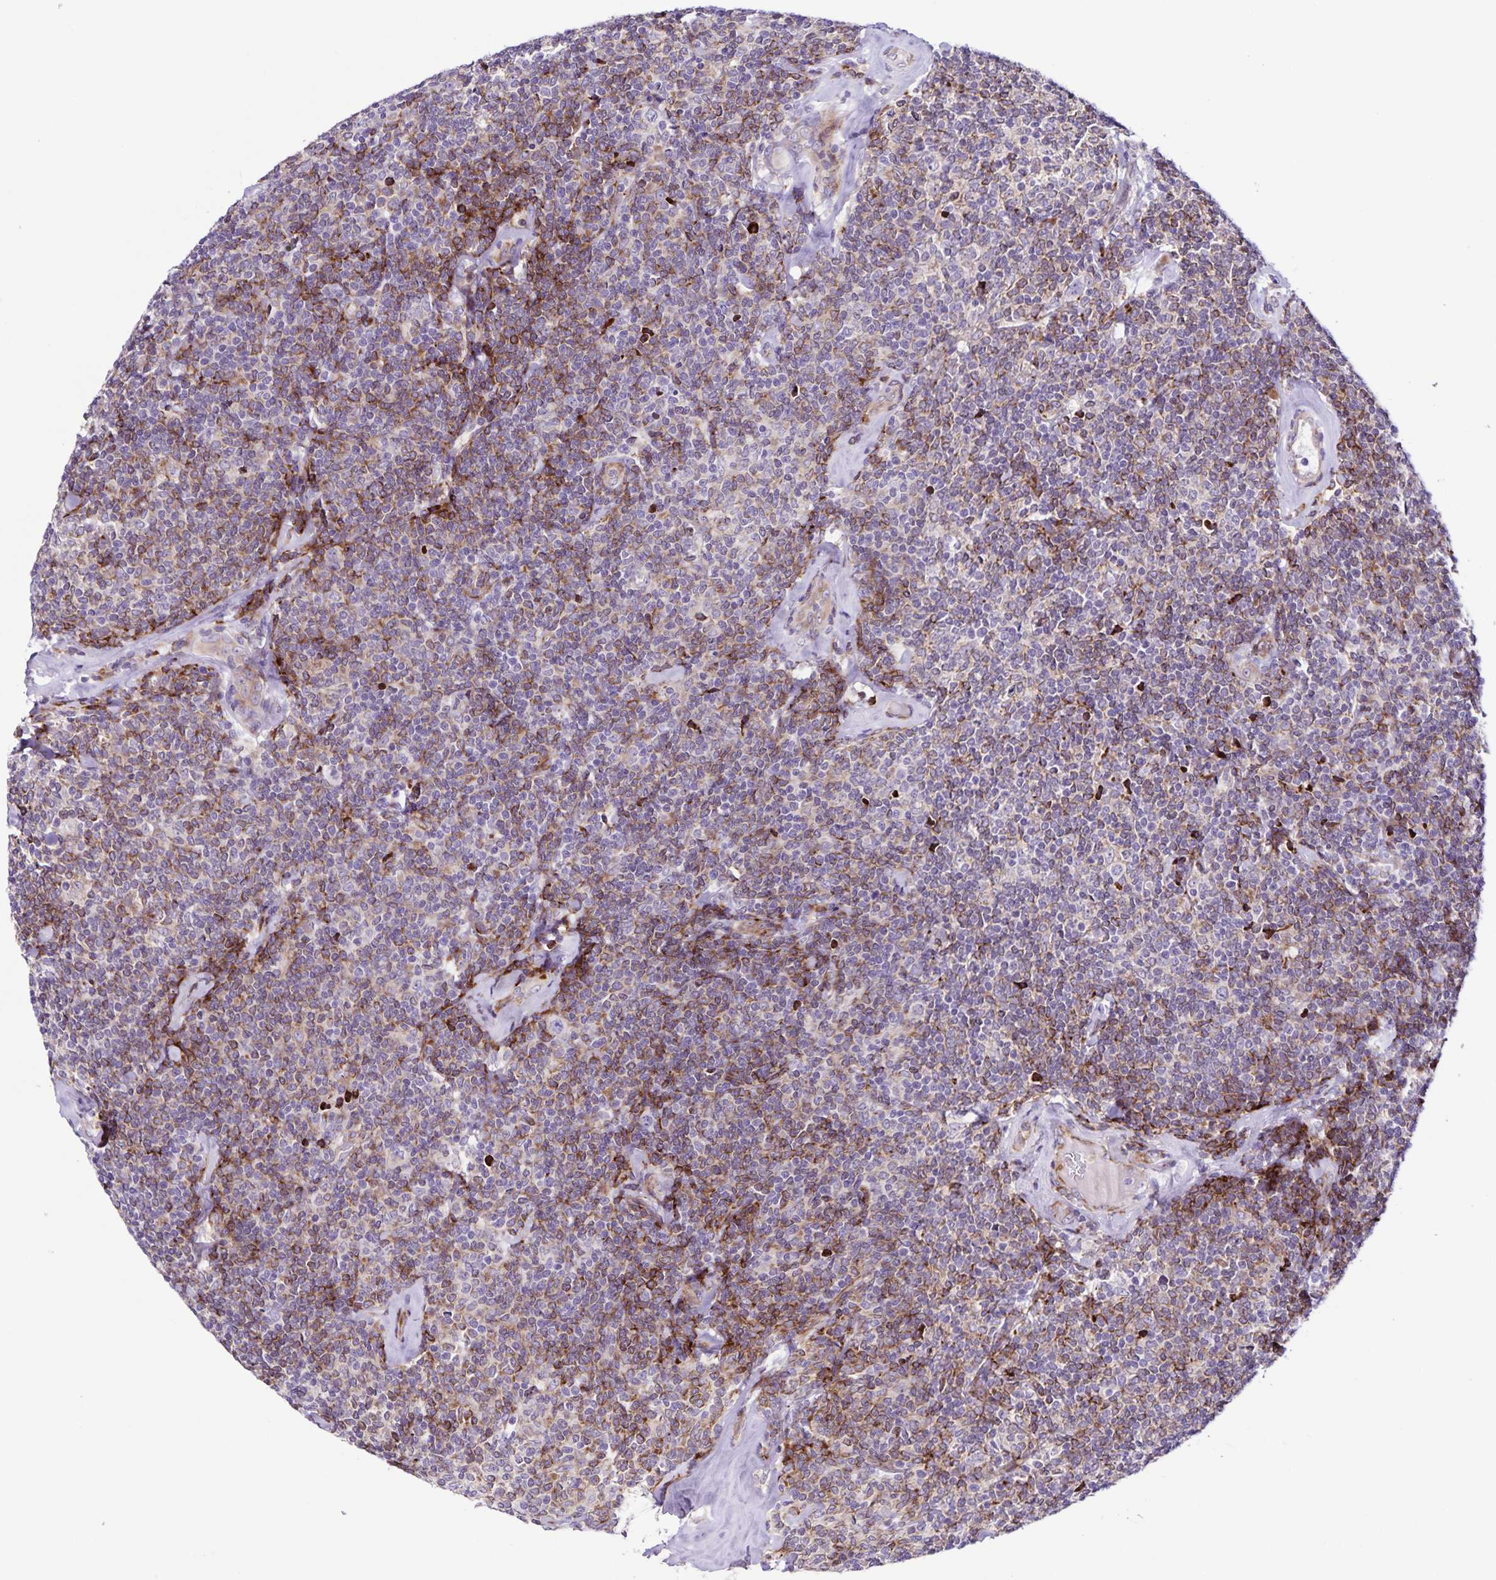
{"staining": {"intensity": "moderate", "quantity": "<25%", "location": "cytoplasmic/membranous"}, "tissue": "lymphoma", "cell_type": "Tumor cells", "image_type": "cancer", "snomed": [{"axis": "morphology", "description": "Malignant lymphoma, non-Hodgkin's type, Low grade"}, {"axis": "topography", "description": "Lymph node"}], "caption": "High-magnification brightfield microscopy of lymphoma stained with DAB (brown) and counterstained with hematoxylin (blue). tumor cells exhibit moderate cytoplasmic/membranous expression is appreciated in about<25% of cells. The staining was performed using DAB, with brown indicating positive protein expression. Nuclei are stained blue with hematoxylin.", "gene": "OSBPL5", "patient": {"sex": "female", "age": 56}}